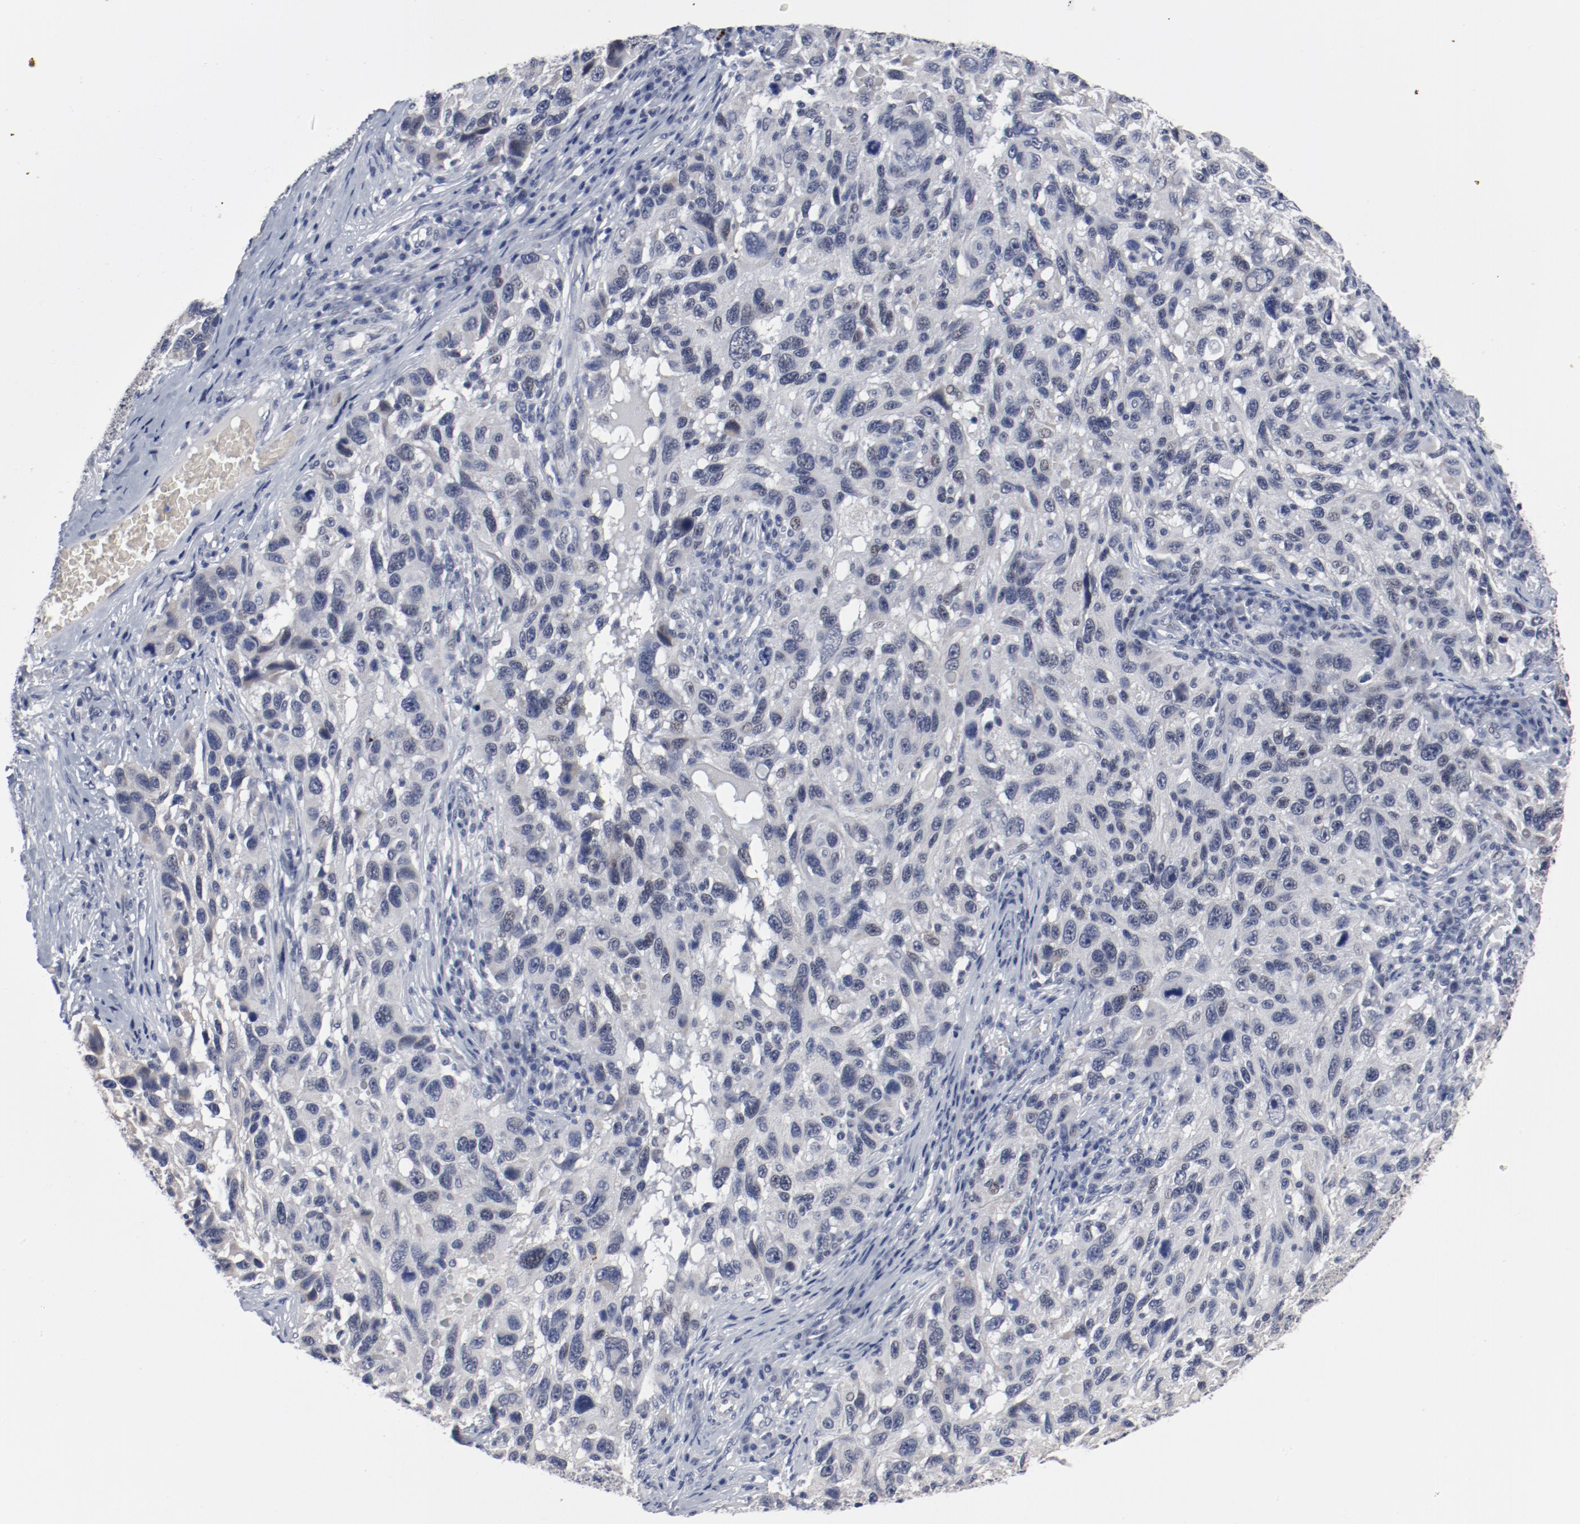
{"staining": {"intensity": "negative", "quantity": "none", "location": "none"}, "tissue": "melanoma", "cell_type": "Tumor cells", "image_type": "cancer", "snomed": [{"axis": "morphology", "description": "Malignant melanoma, NOS"}, {"axis": "topography", "description": "Skin"}], "caption": "A high-resolution histopathology image shows immunohistochemistry staining of malignant melanoma, which exhibits no significant positivity in tumor cells.", "gene": "ANKLE2", "patient": {"sex": "male", "age": 53}}